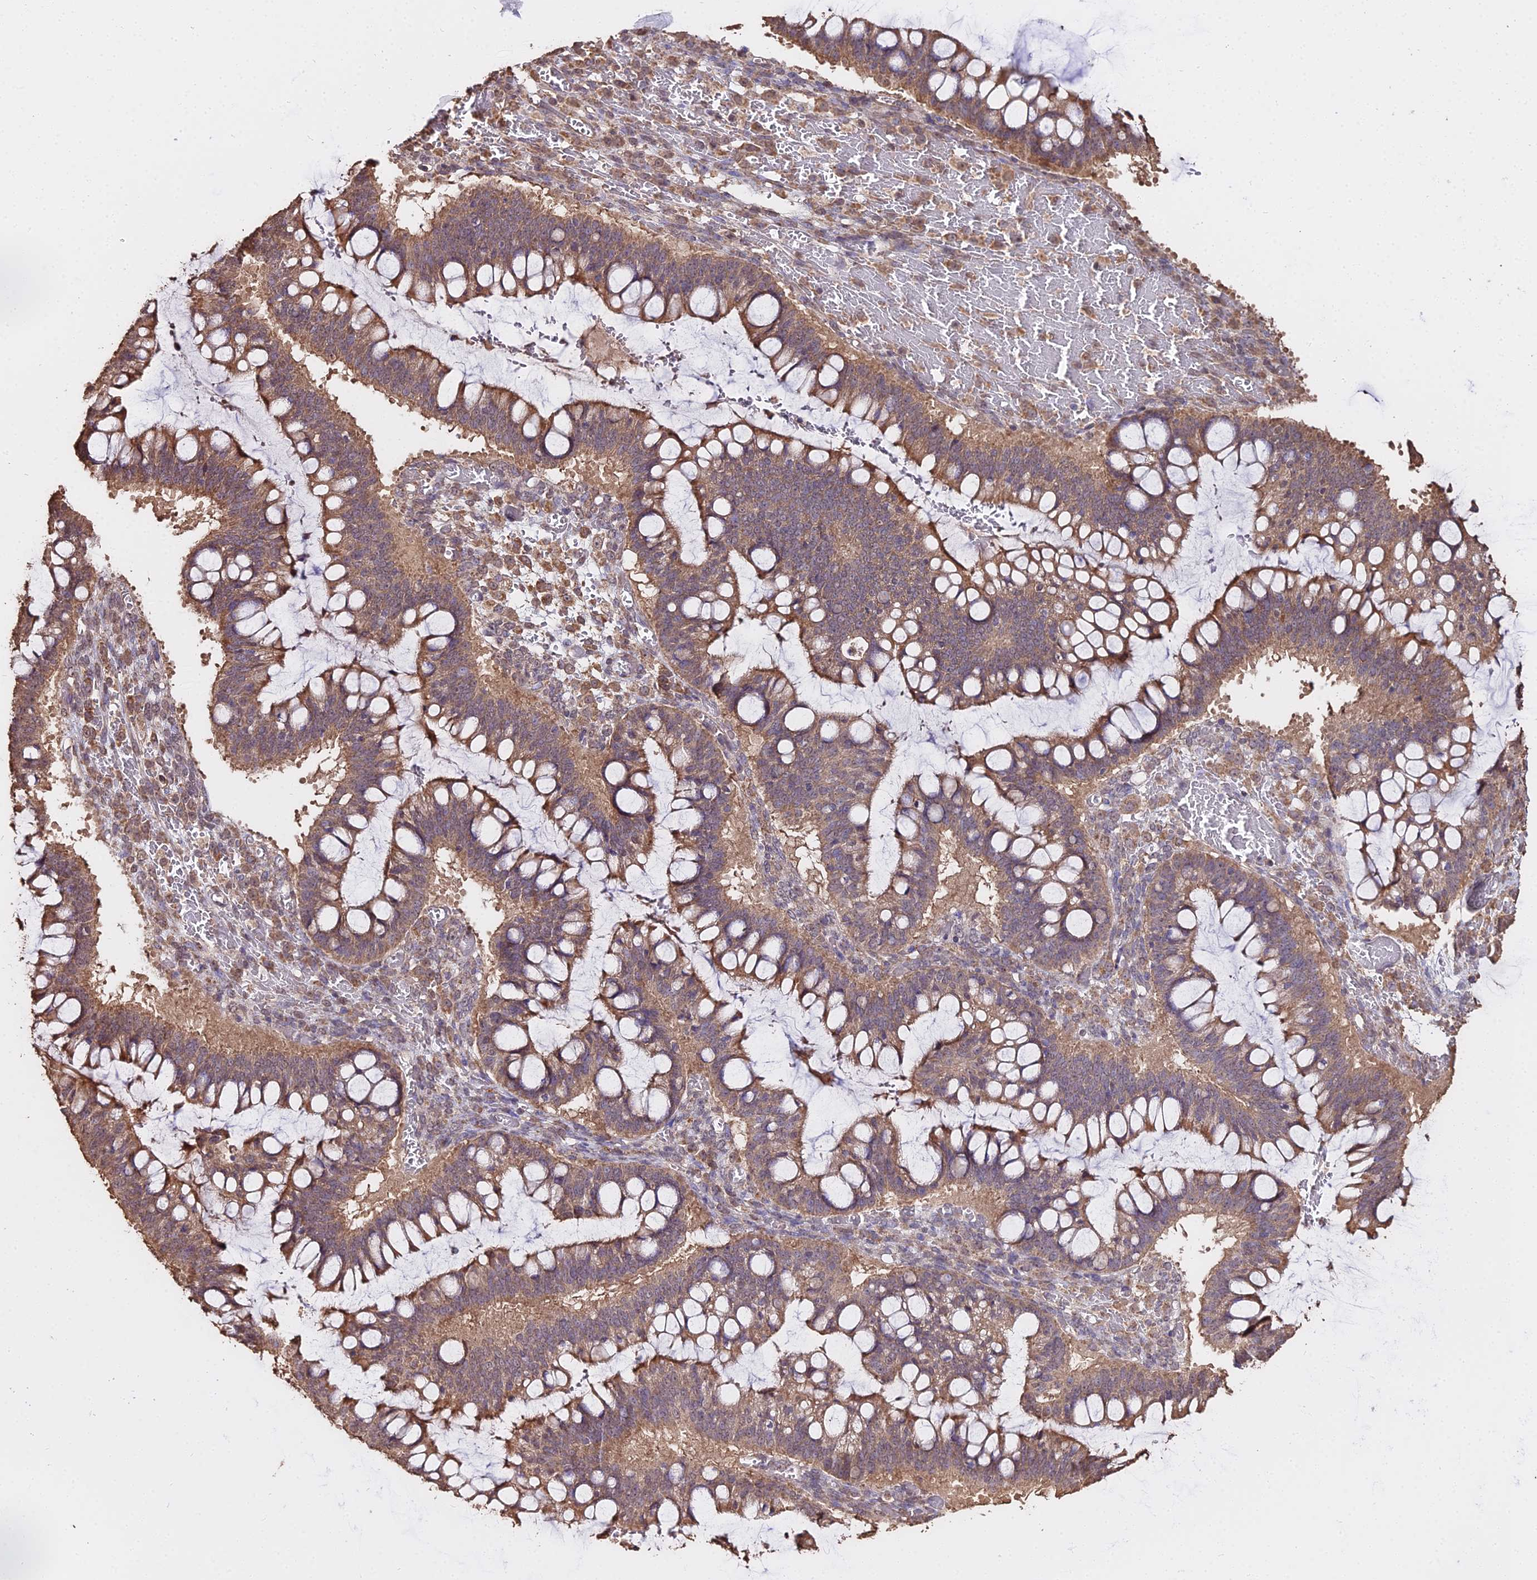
{"staining": {"intensity": "moderate", "quantity": ">75%", "location": "cytoplasmic/membranous"}, "tissue": "ovarian cancer", "cell_type": "Tumor cells", "image_type": "cancer", "snomed": [{"axis": "morphology", "description": "Cystadenocarcinoma, mucinous, NOS"}, {"axis": "topography", "description": "Ovary"}], "caption": "Protein expression analysis of human mucinous cystadenocarcinoma (ovarian) reveals moderate cytoplasmic/membranous positivity in approximately >75% of tumor cells.", "gene": "METTL13", "patient": {"sex": "female", "age": 73}}